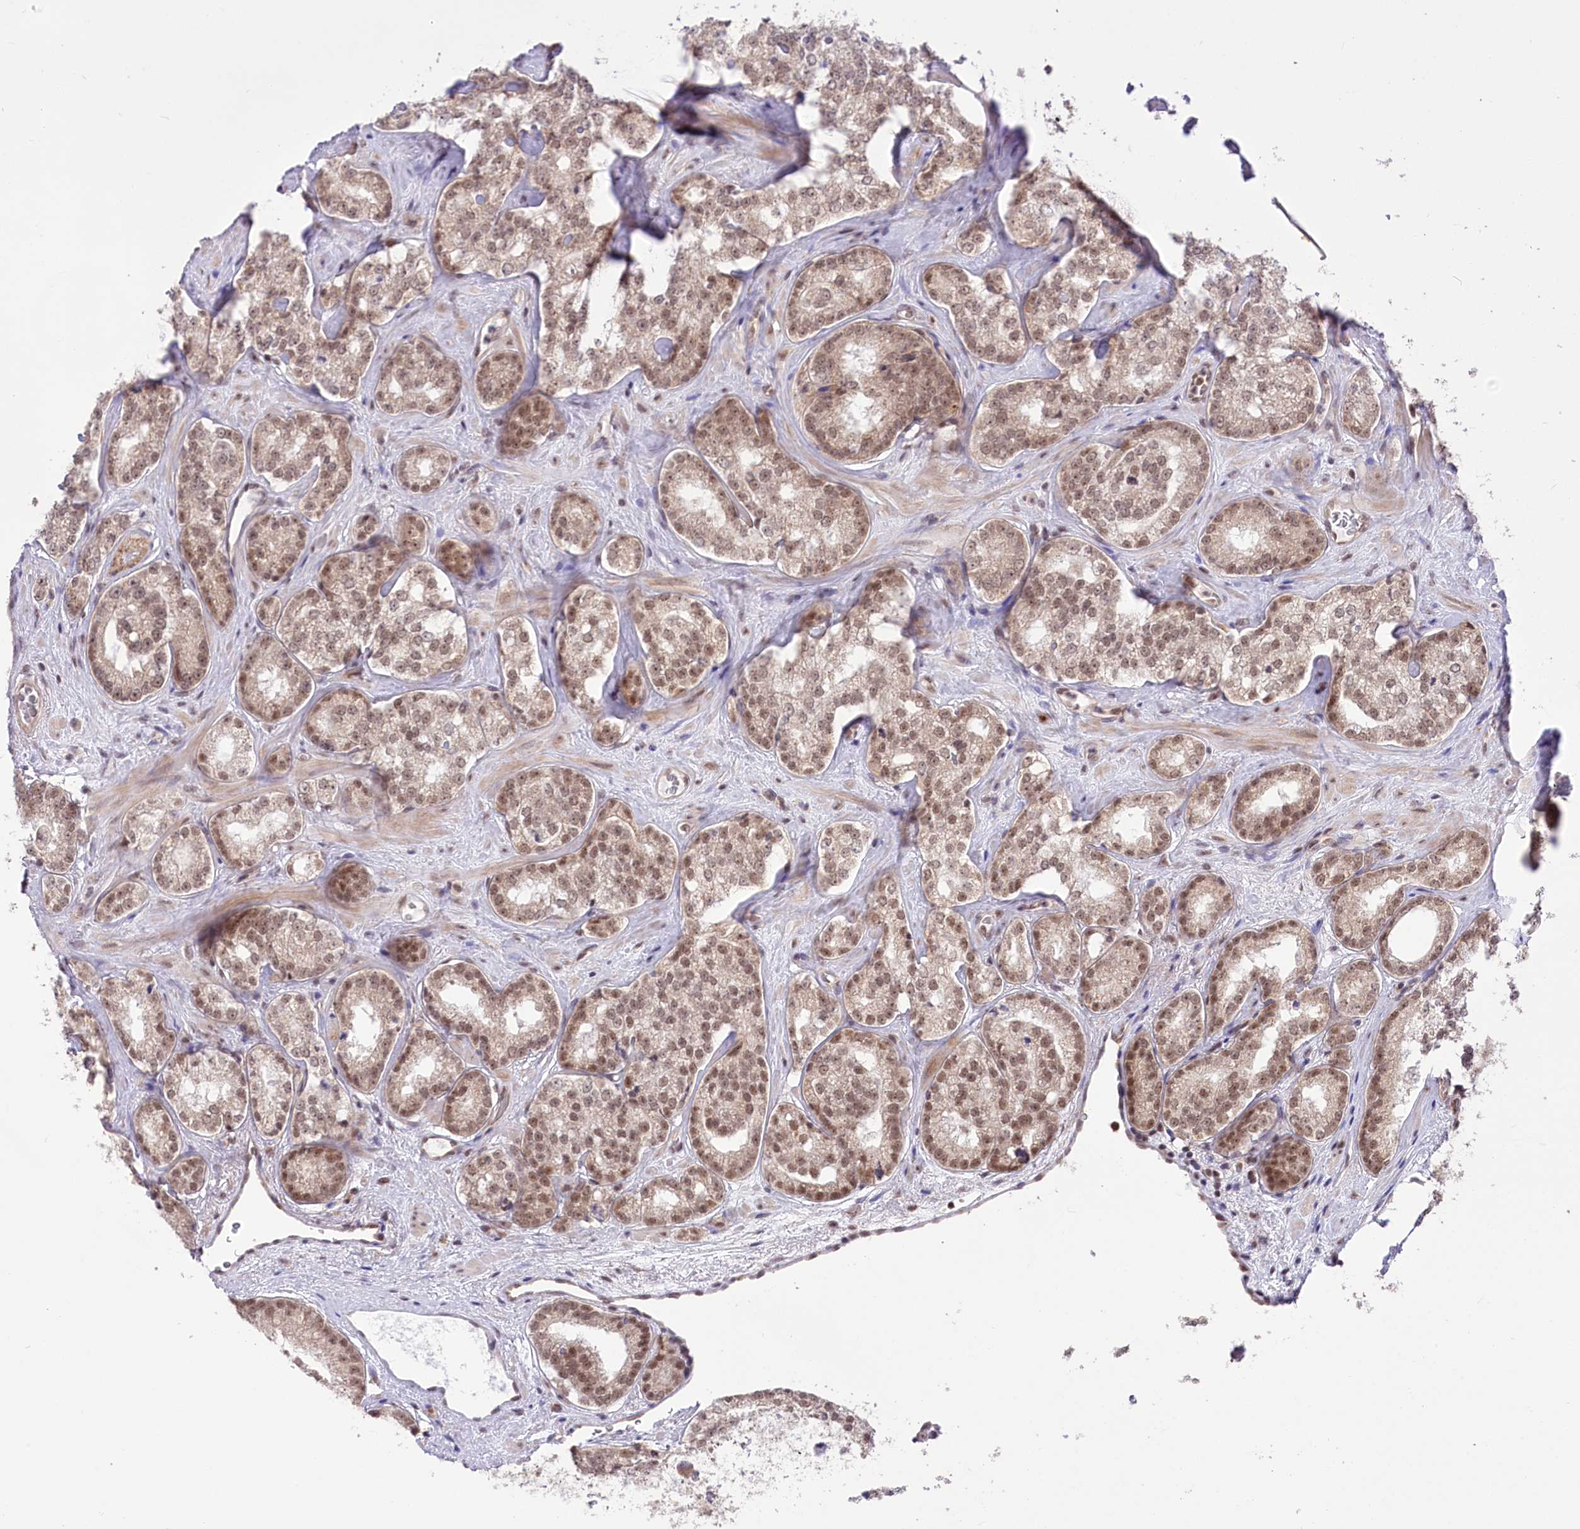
{"staining": {"intensity": "moderate", "quantity": ">75%", "location": "cytoplasmic/membranous,nuclear"}, "tissue": "prostate cancer", "cell_type": "Tumor cells", "image_type": "cancer", "snomed": [{"axis": "morphology", "description": "Normal tissue, NOS"}, {"axis": "morphology", "description": "Adenocarcinoma, High grade"}, {"axis": "topography", "description": "Prostate"}], "caption": "Protein staining of prostate cancer (adenocarcinoma (high-grade)) tissue displays moderate cytoplasmic/membranous and nuclear staining in about >75% of tumor cells.", "gene": "ZMAT2", "patient": {"sex": "male", "age": 83}}